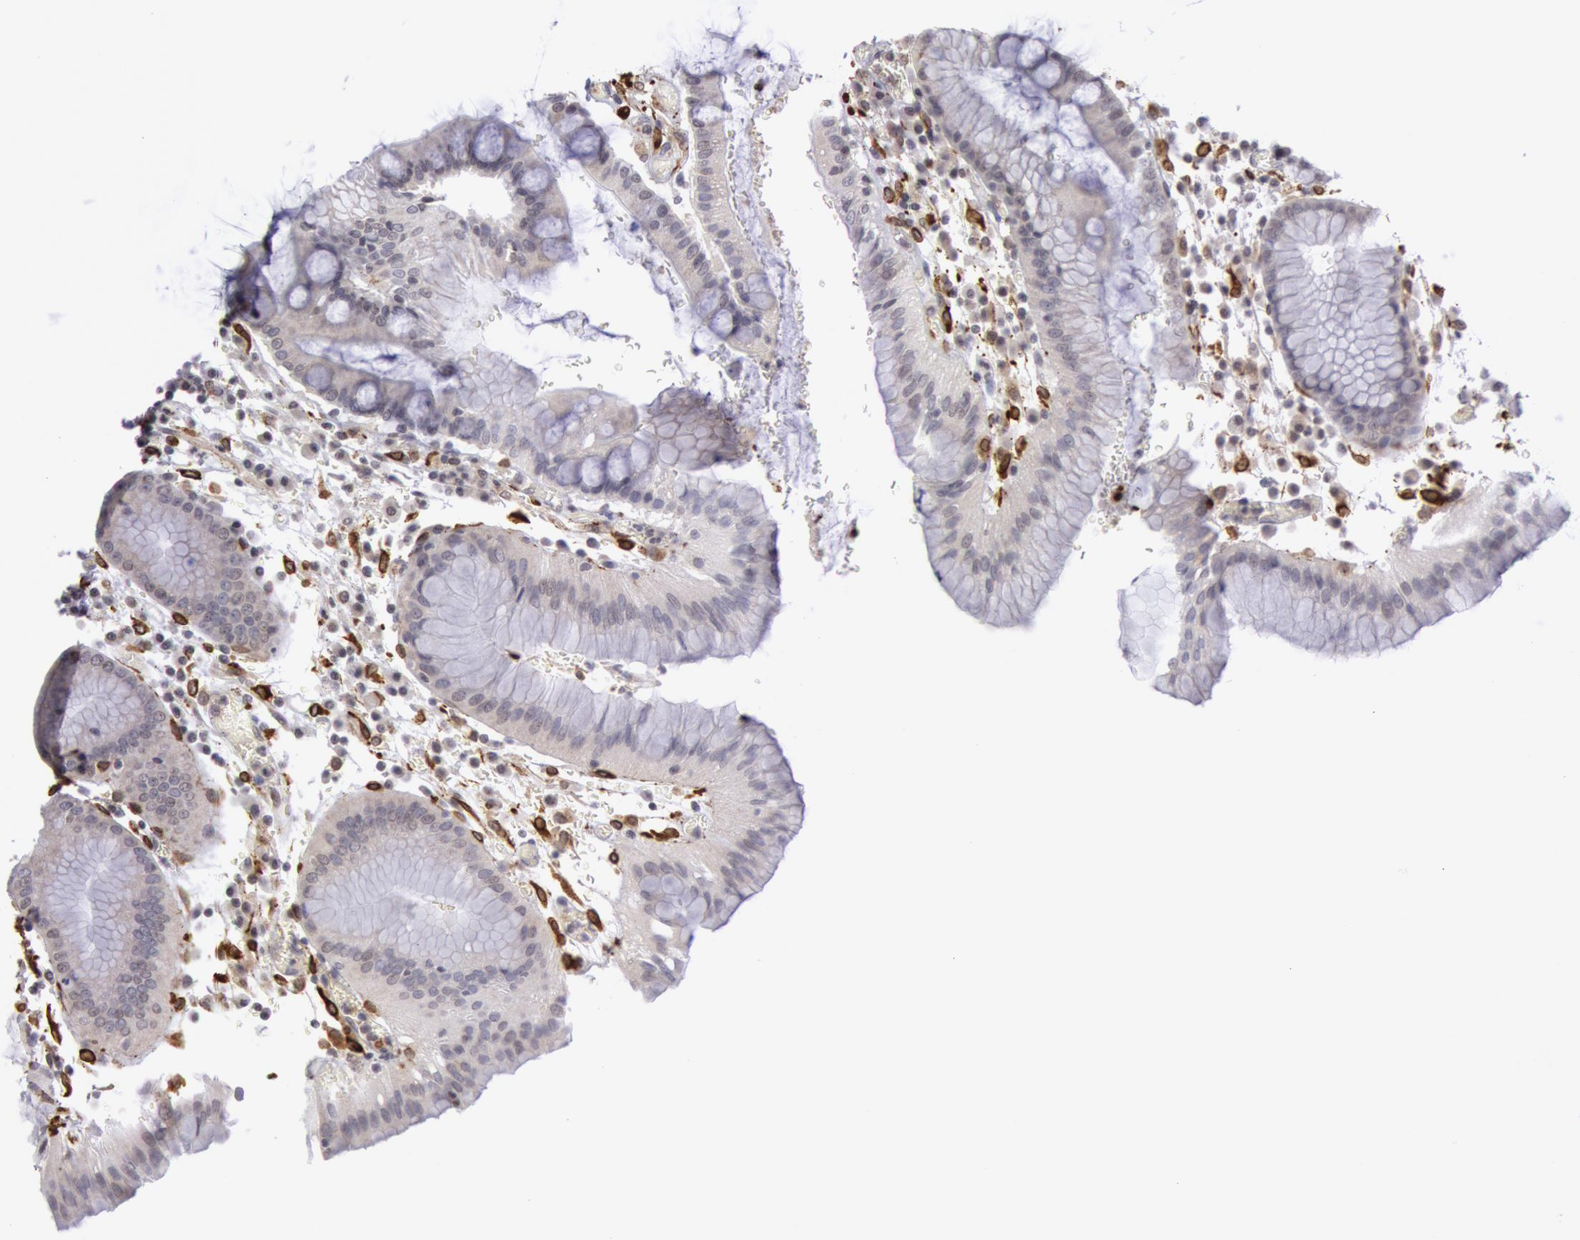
{"staining": {"intensity": "negative", "quantity": "none", "location": "none"}, "tissue": "stomach", "cell_type": "Glandular cells", "image_type": "normal", "snomed": [{"axis": "morphology", "description": "Normal tissue, NOS"}, {"axis": "topography", "description": "Stomach, lower"}], "caption": "An immunohistochemistry (IHC) photomicrograph of normal stomach is shown. There is no staining in glandular cells of stomach.", "gene": "PTGS2", "patient": {"sex": "female", "age": 73}}